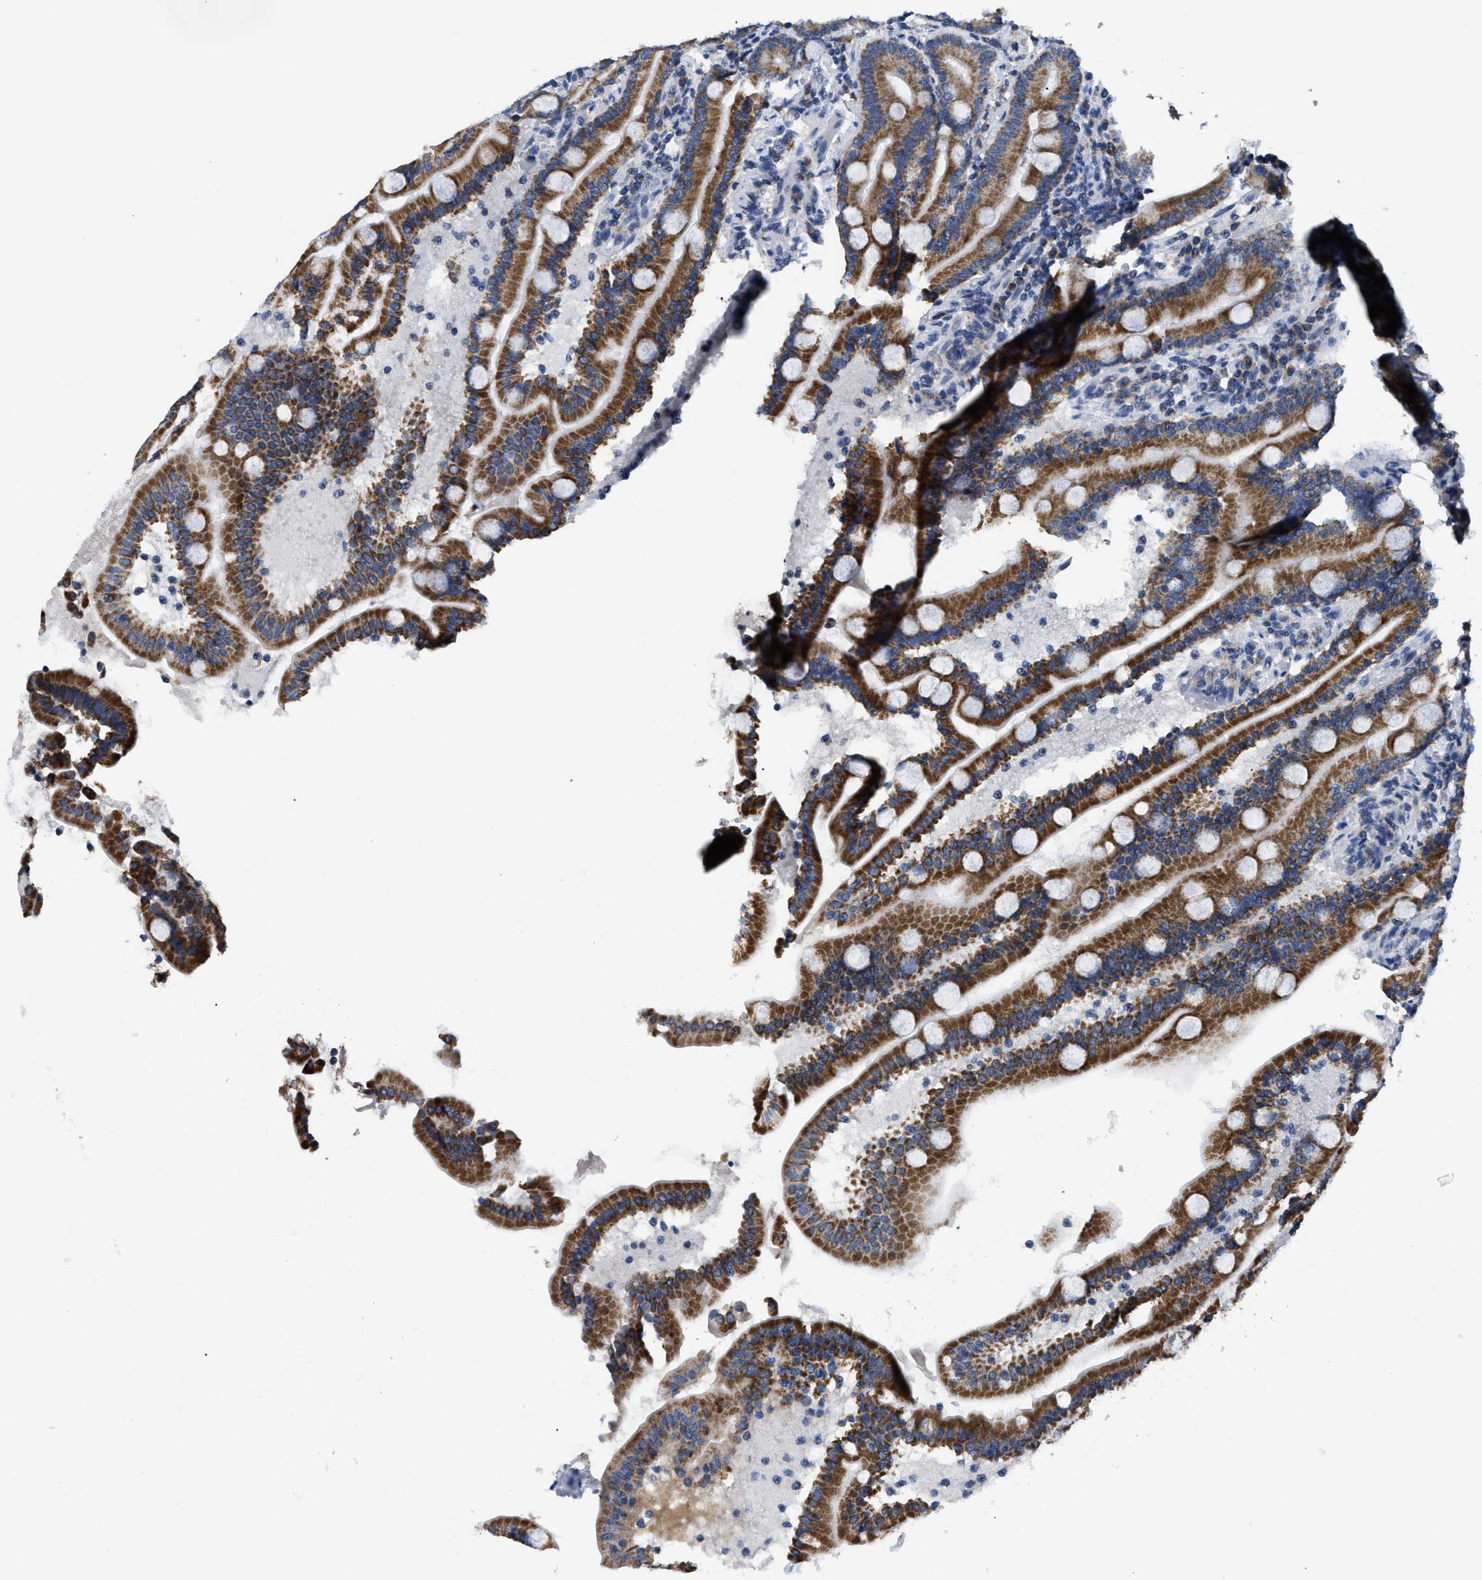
{"staining": {"intensity": "strong", "quantity": ">75%", "location": "cytoplasmic/membranous"}, "tissue": "duodenum", "cell_type": "Glandular cells", "image_type": "normal", "snomed": [{"axis": "morphology", "description": "Normal tissue, NOS"}, {"axis": "topography", "description": "Duodenum"}], "caption": "An immunohistochemistry photomicrograph of normal tissue is shown. Protein staining in brown highlights strong cytoplasmic/membranous positivity in duodenum within glandular cells.", "gene": "ETFA", "patient": {"sex": "male", "age": 54}}